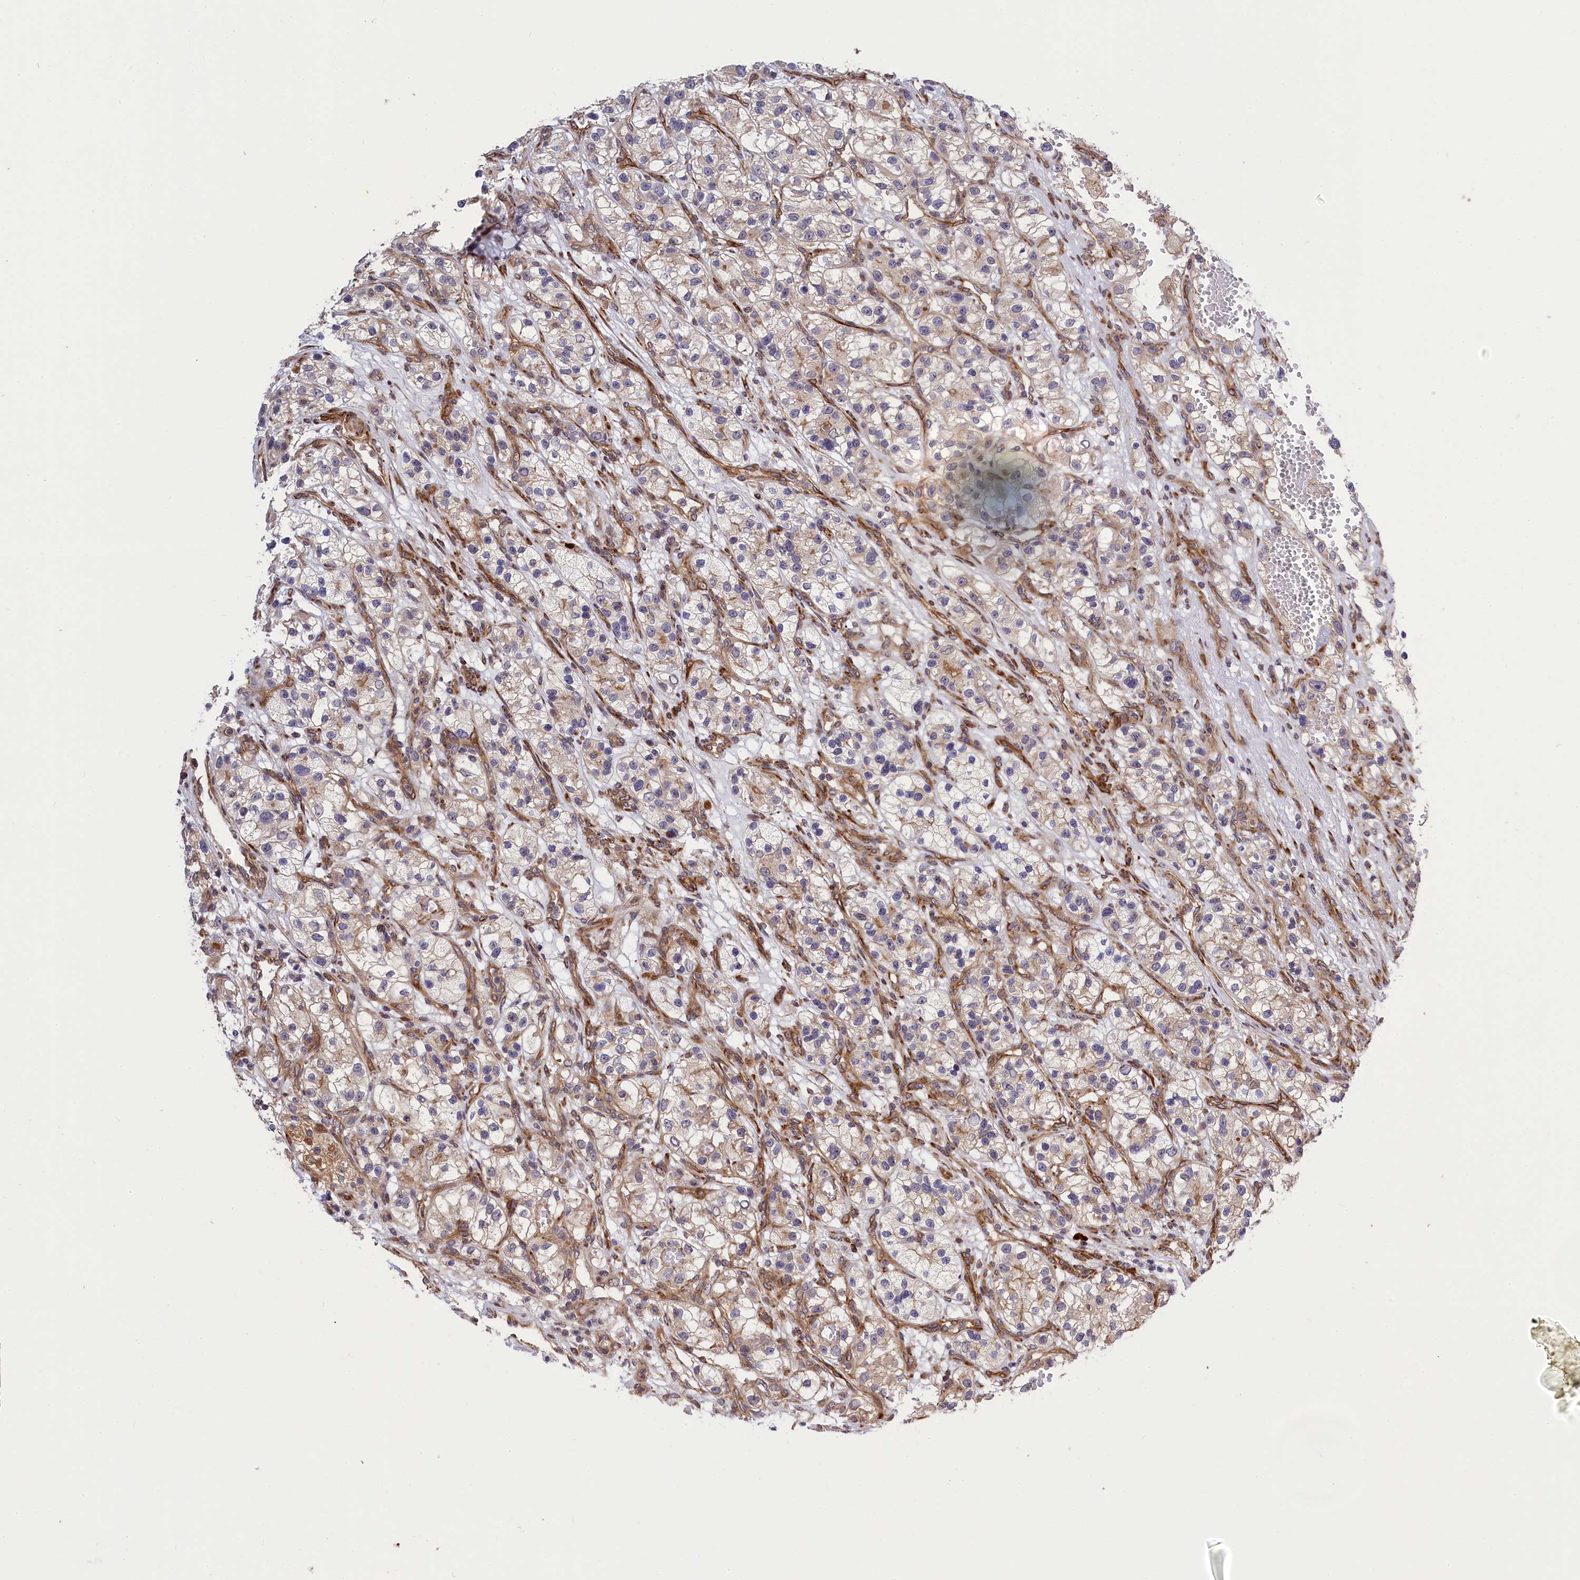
{"staining": {"intensity": "negative", "quantity": "none", "location": "none"}, "tissue": "renal cancer", "cell_type": "Tumor cells", "image_type": "cancer", "snomed": [{"axis": "morphology", "description": "Adenocarcinoma, NOS"}, {"axis": "topography", "description": "Kidney"}], "caption": "Immunohistochemical staining of renal cancer exhibits no significant staining in tumor cells.", "gene": "DDX60L", "patient": {"sex": "female", "age": 57}}